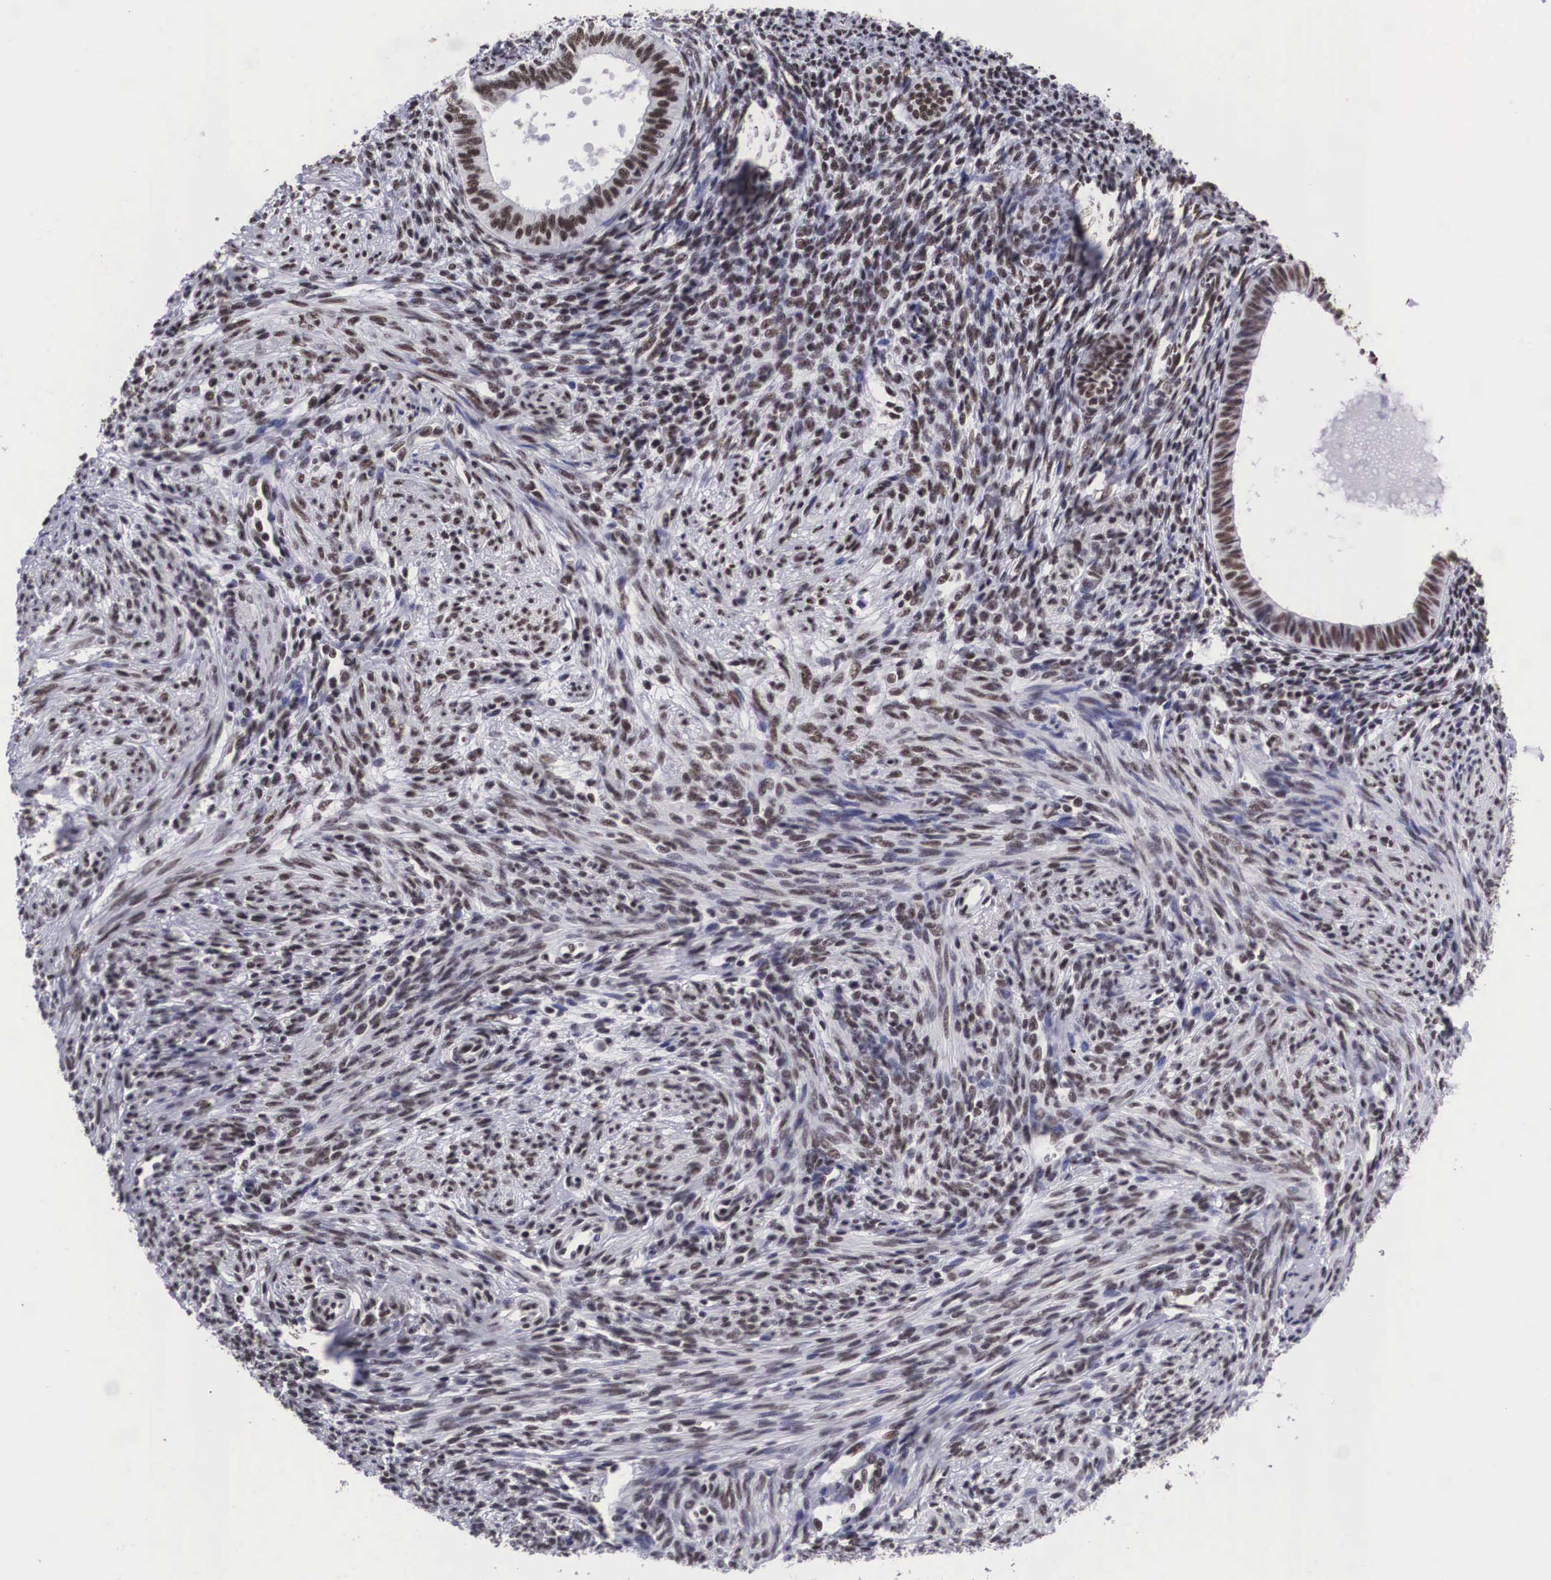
{"staining": {"intensity": "weak", "quantity": "25%-75%", "location": "nuclear"}, "tissue": "endometrium", "cell_type": "Cells in endometrial stroma", "image_type": "normal", "snomed": [{"axis": "morphology", "description": "Normal tissue, NOS"}, {"axis": "topography", "description": "Endometrium"}], "caption": "Protein staining of normal endometrium shows weak nuclear positivity in approximately 25%-75% of cells in endometrial stroma.", "gene": "SF3A1", "patient": {"sex": "female", "age": 82}}